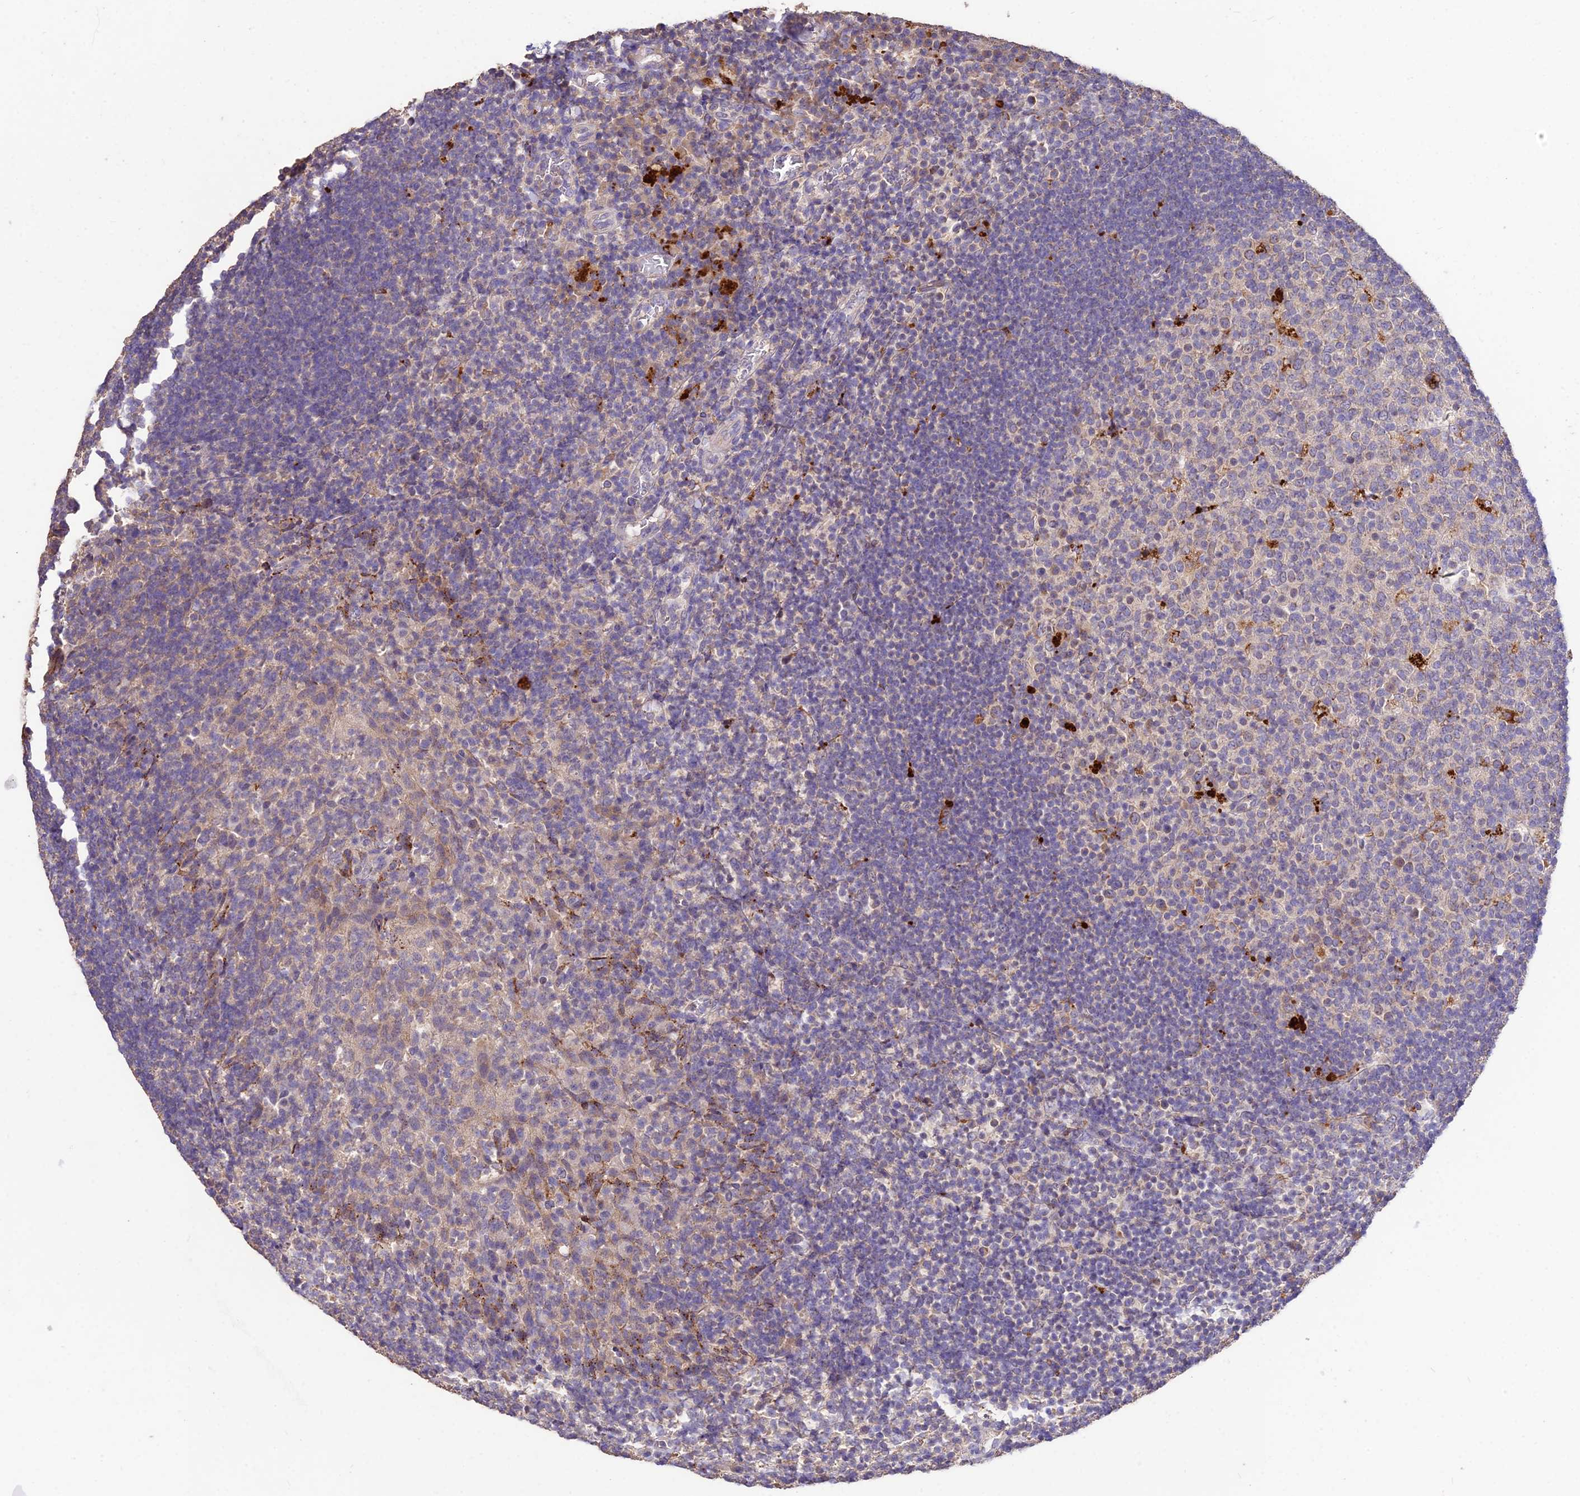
{"staining": {"intensity": "moderate", "quantity": "25%-75%", "location": "cytoplasmic/membranous"}, "tissue": "tonsil", "cell_type": "Germinal center cells", "image_type": "normal", "snomed": [{"axis": "morphology", "description": "Normal tissue, NOS"}, {"axis": "topography", "description": "Tonsil"}], "caption": "Protein analysis of benign tonsil displays moderate cytoplasmic/membranous positivity in about 25%-75% of germinal center cells. Using DAB (3,3'-diaminobenzidine) (brown) and hematoxylin (blue) stains, captured at high magnification using brightfield microscopy.", "gene": "SDHD", "patient": {"sex": "female", "age": 10}}